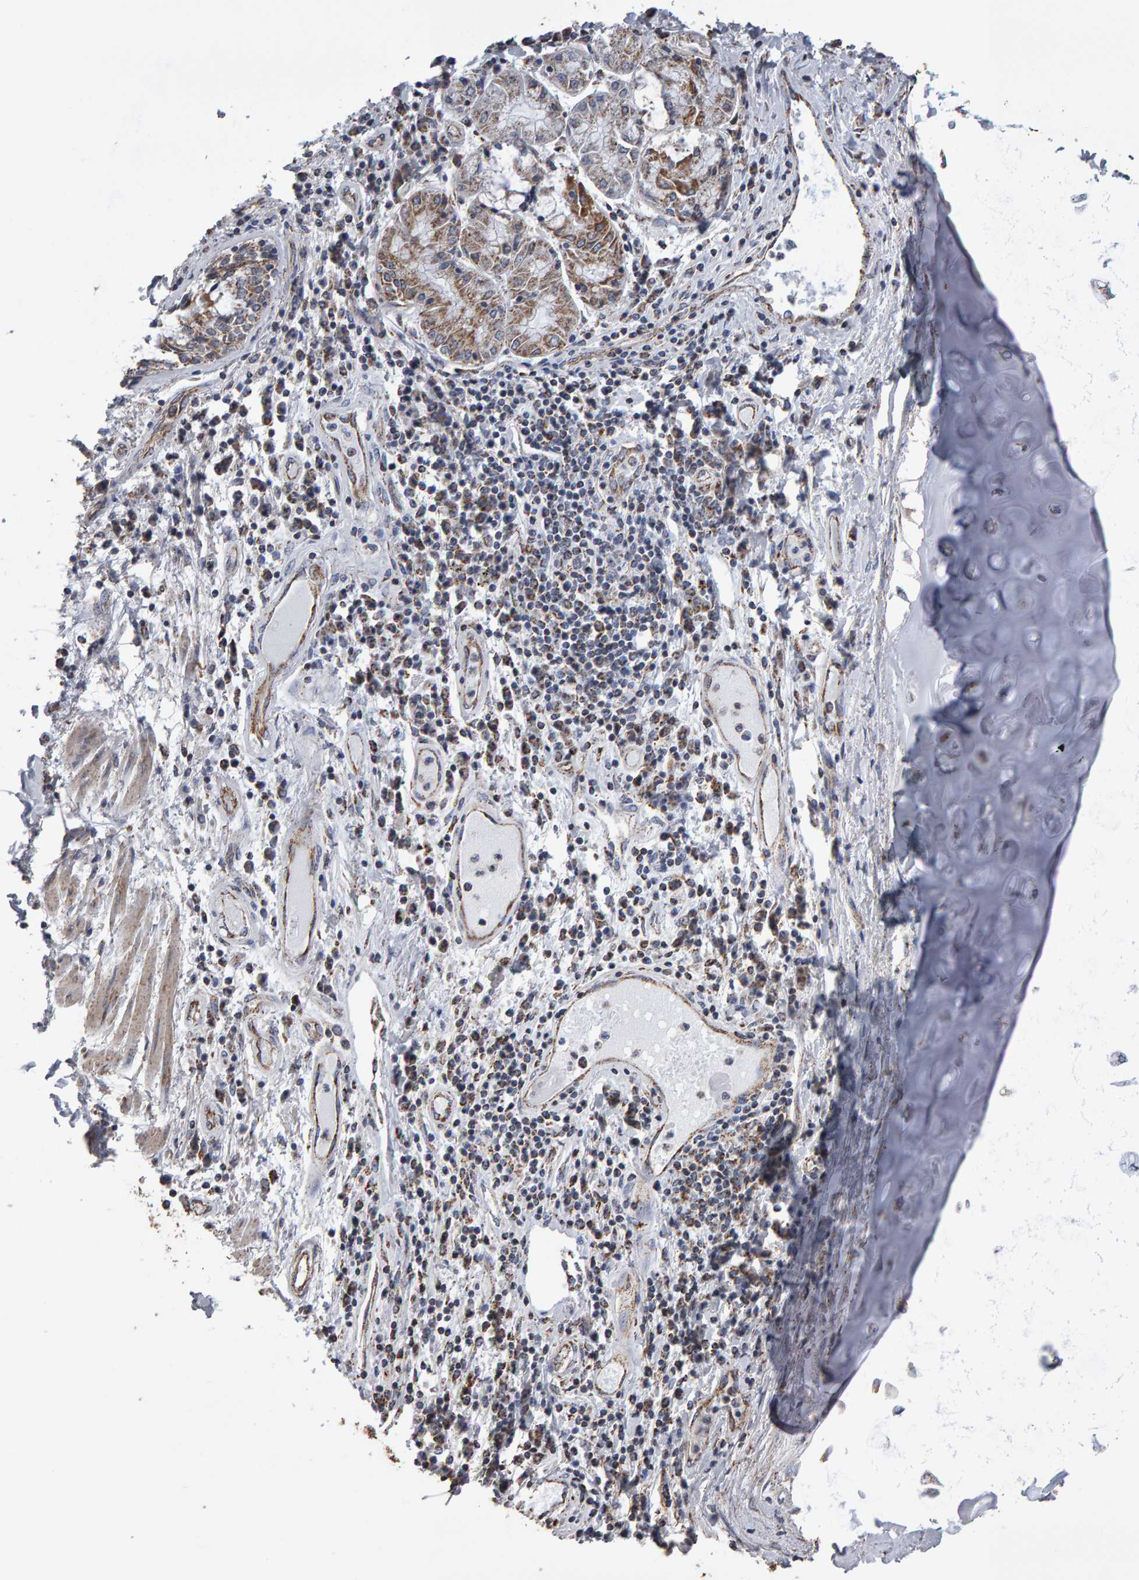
{"staining": {"intensity": "moderate", "quantity": "25%-75%", "location": "cytoplasmic/membranous"}, "tissue": "lung cancer", "cell_type": "Tumor cells", "image_type": "cancer", "snomed": [{"axis": "morphology", "description": "Normal tissue, NOS"}, {"axis": "morphology", "description": "Squamous cell carcinoma, NOS"}, {"axis": "topography", "description": "Lymph node"}, {"axis": "topography", "description": "Cartilage tissue"}, {"axis": "topography", "description": "Bronchus"}, {"axis": "topography", "description": "Lung"}, {"axis": "topography", "description": "Peripheral nerve tissue"}], "caption": "The immunohistochemical stain shows moderate cytoplasmic/membranous expression in tumor cells of lung cancer (squamous cell carcinoma) tissue. The protein is stained brown, and the nuclei are stained in blue (DAB IHC with brightfield microscopy, high magnification).", "gene": "TOM1L1", "patient": {"sex": "female", "age": 49}}